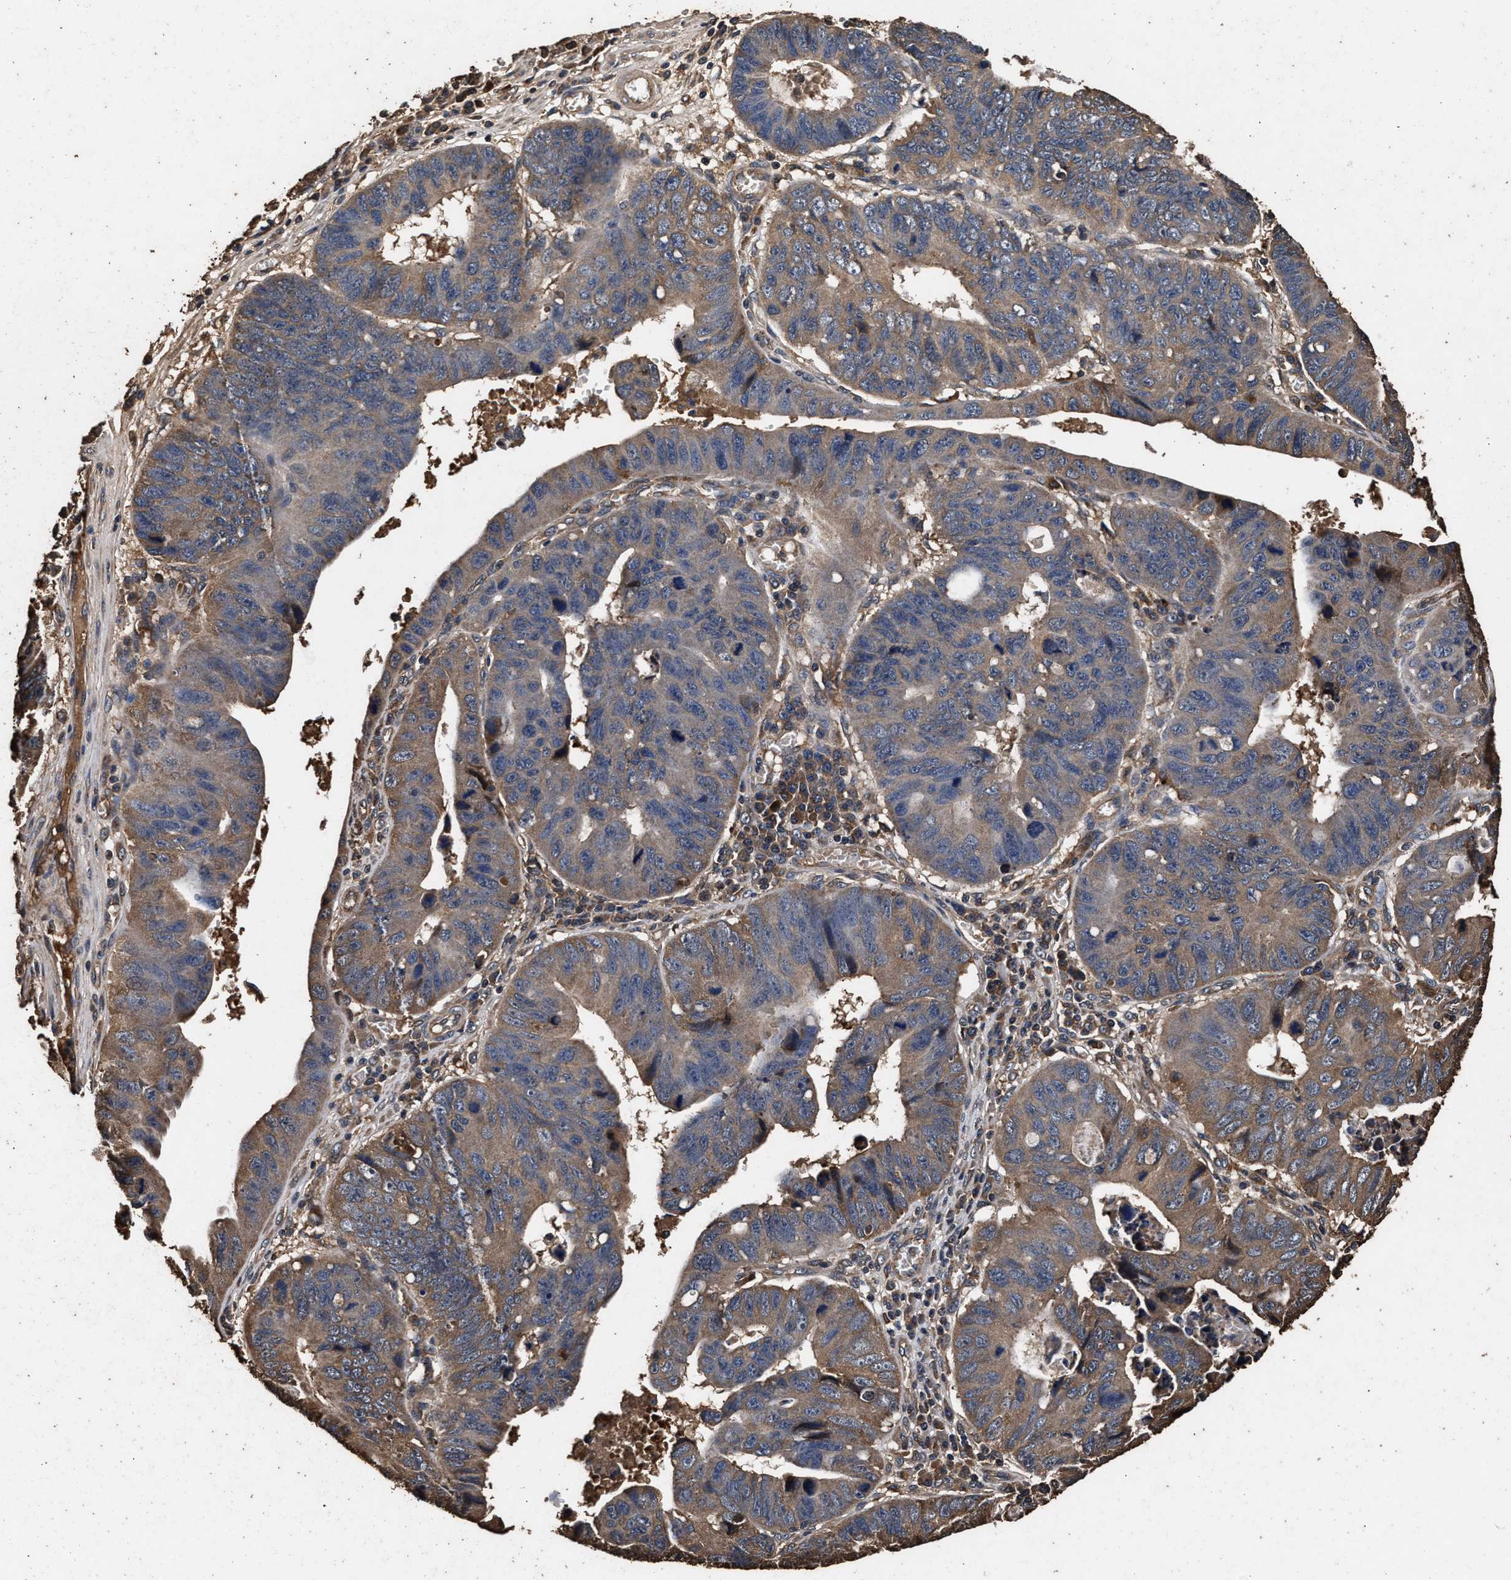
{"staining": {"intensity": "moderate", "quantity": ">75%", "location": "cytoplasmic/membranous"}, "tissue": "stomach cancer", "cell_type": "Tumor cells", "image_type": "cancer", "snomed": [{"axis": "morphology", "description": "Adenocarcinoma, NOS"}, {"axis": "topography", "description": "Stomach"}], "caption": "A brown stain shows moderate cytoplasmic/membranous positivity of a protein in human adenocarcinoma (stomach) tumor cells.", "gene": "KYAT1", "patient": {"sex": "male", "age": 59}}